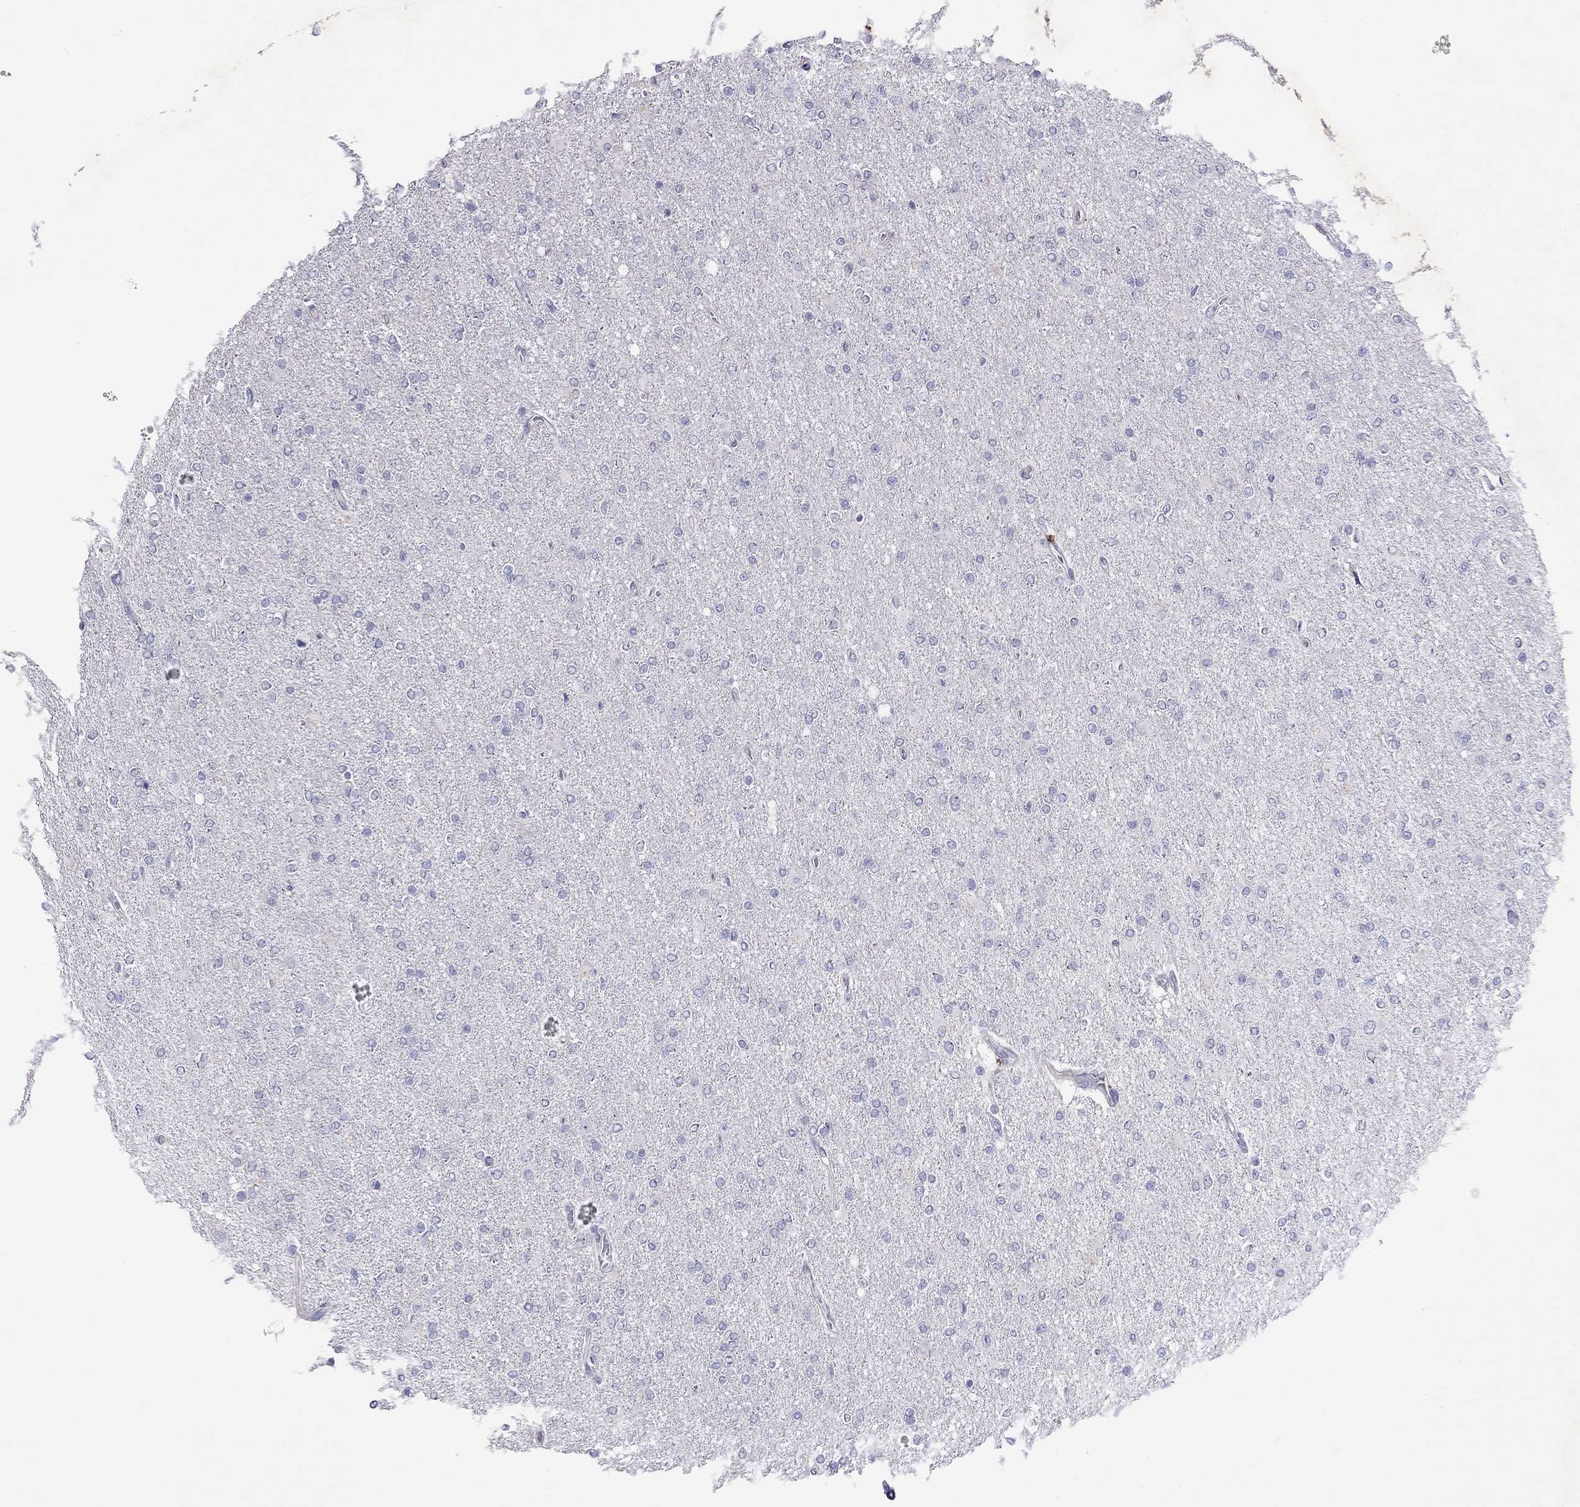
{"staining": {"intensity": "negative", "quantity": "none", "location": "none"}, "tissue": "glioma", "cell_type": "Tumor cells", "image_type": "cancer", "snomed": [{"axis": "morphology", "description": "Glioma, malignant, High grade"}, {"axis": "topography", "description": "Cerebral cortex"}], "caption": "Immunohistochemical staining of human malignant high-grade glioma displays no significant staining in tumor cells.", "gene": "CAPNS2", "patient": {"sex": "male", "age": 70}}